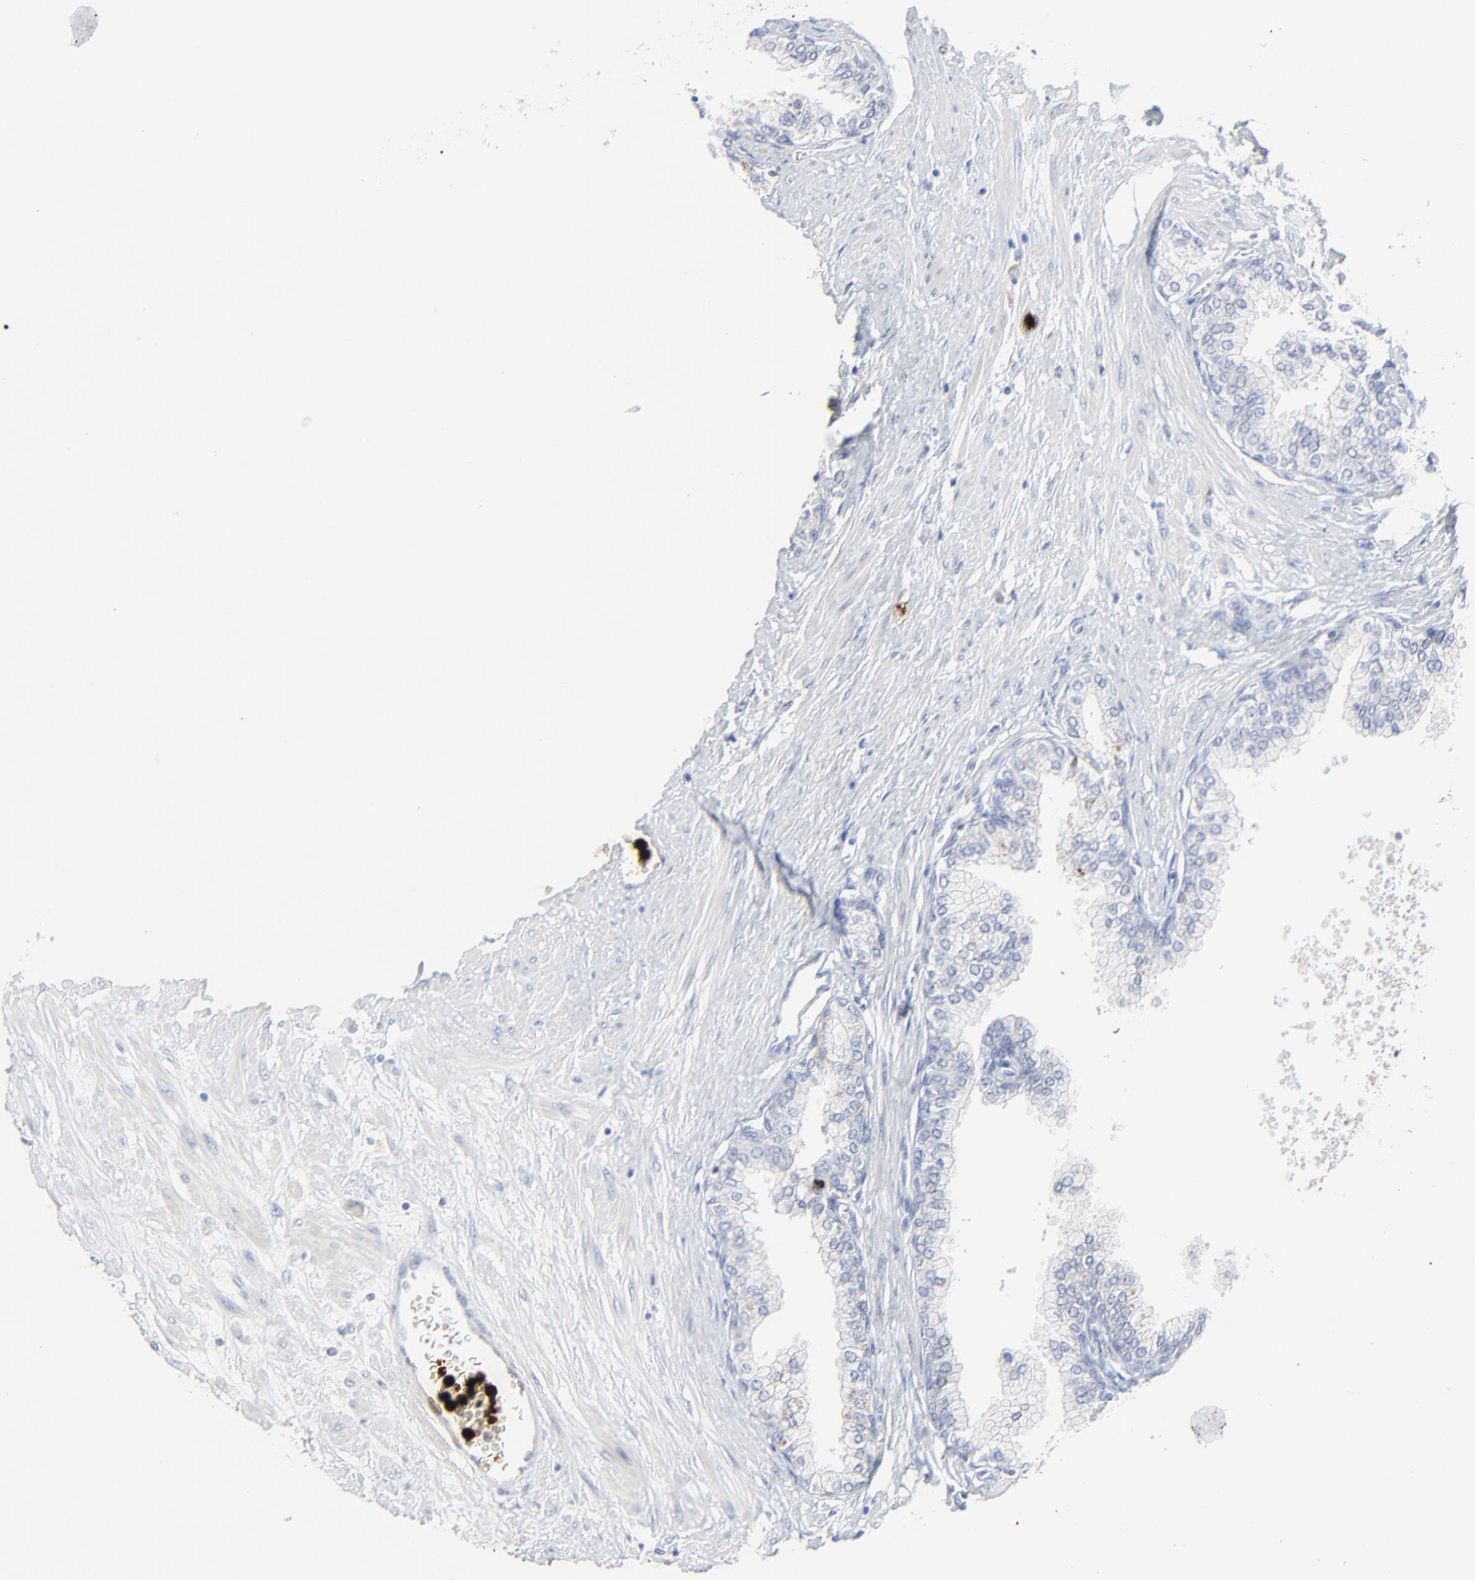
{"staining": {"intensity": "negative", "quantity": "none", "location": "none"}, "tissue": "prostate", "cell_type": "Glandular cells", "image_type": "normal", "snomed": [{"axis": "morphology", "description": "Normal tissue, NOS"}, {"axis": "topography", "description": "Prostate"}], "caption": "The image demonstrates no significant expression in glandular cells of prostate.", "gene": "LCN2", "patient": {"sex": "male", "age": 60}}